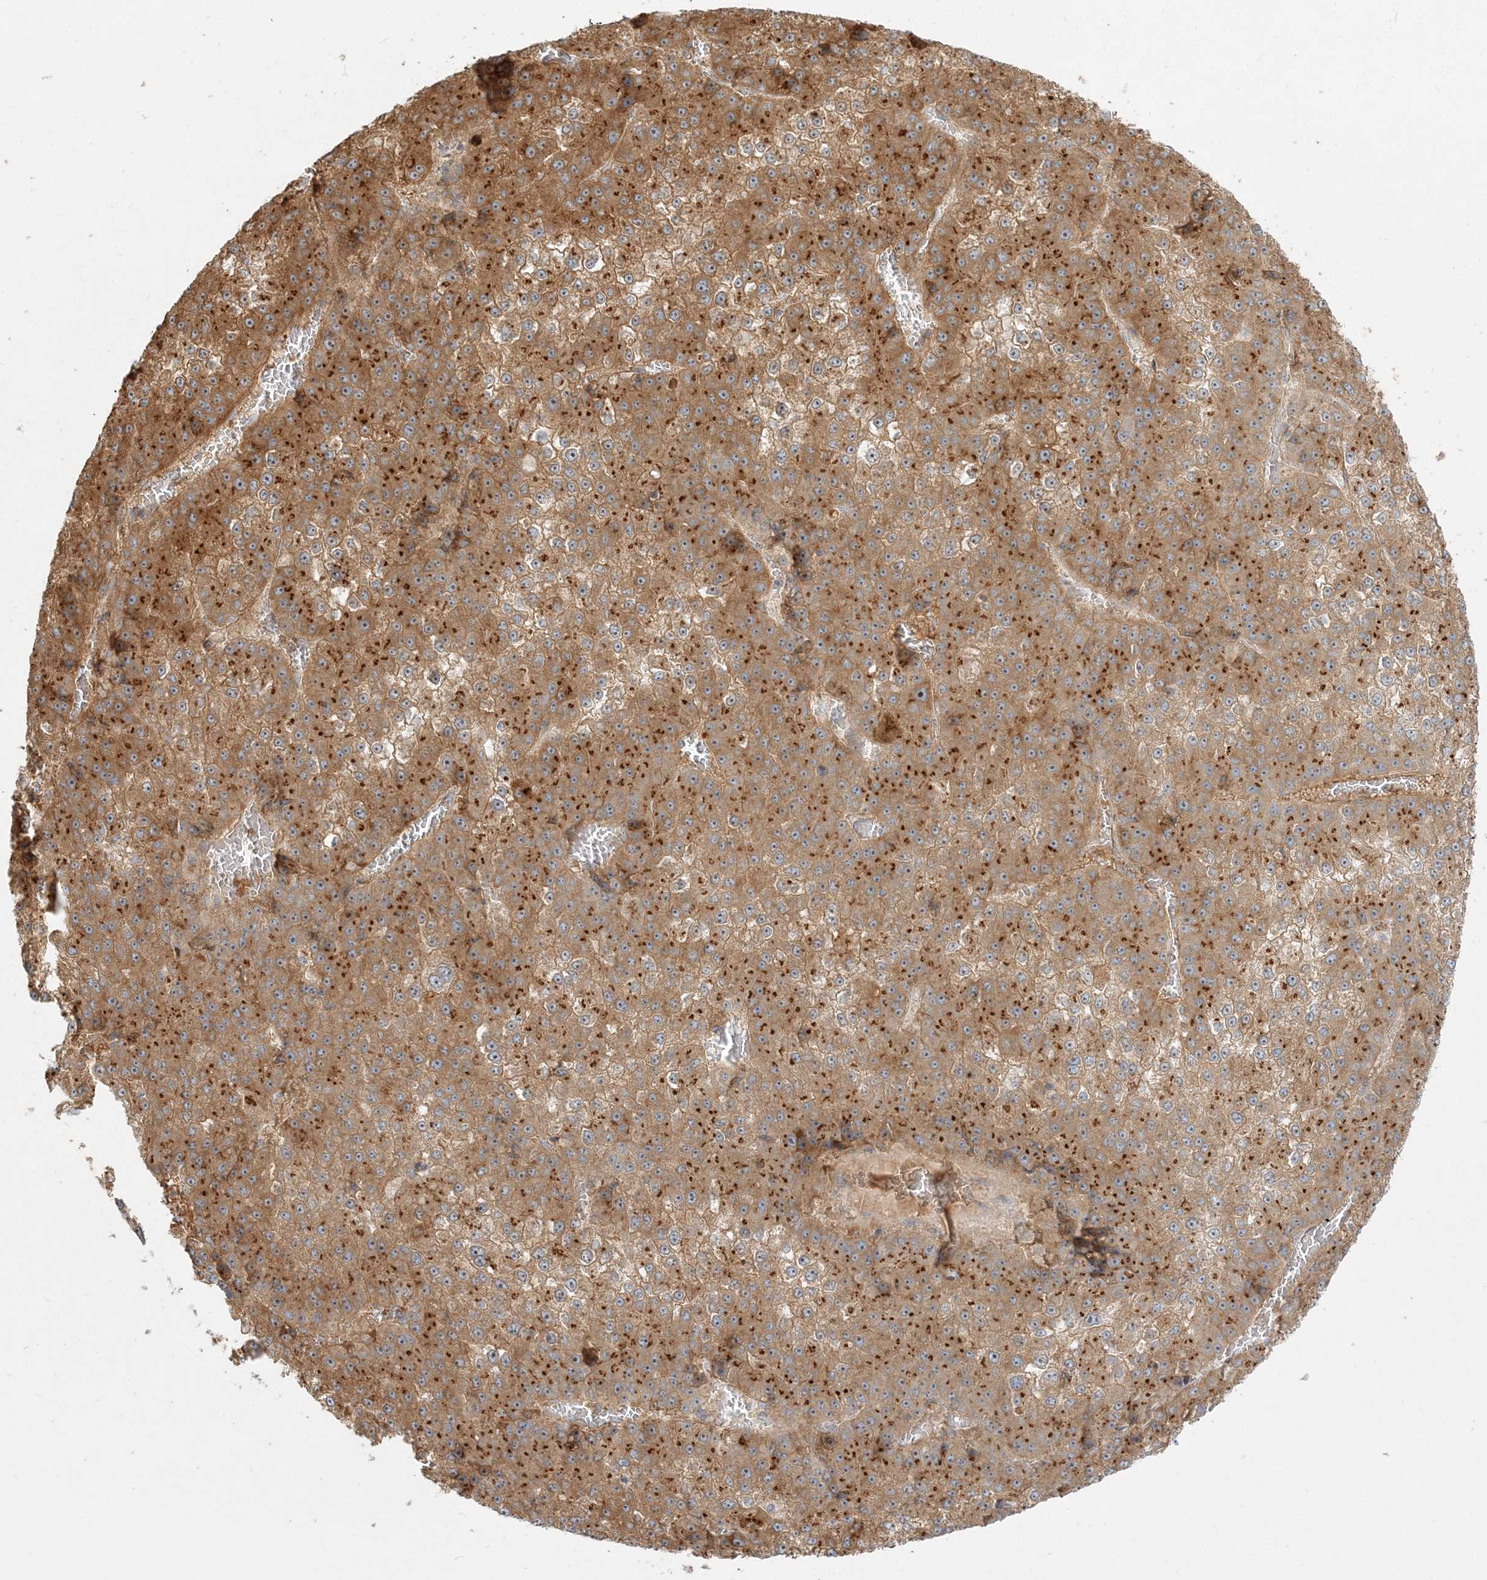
{"staining": {"intensity": "strong", "quantity": ">75%", "location": "cytoplasmic/membranous"}, "tissue": "liver cancer", "cell_type": "Tumor cells", "image_type": "cancer", "snomed": [{"axis": "morphology", "description": "Carcinoma, Hepatocellular, NOS"}, {"axis": "topography", "description": "Liver"}], "caption": "Immunohistochemistry (DAB (3,3'-diaminobenzidine)) staining of liver cancer (hepatocellular carcinoma) exhibits strong cytoplasmic/membranous protein staining in about >75% of tumor cells.", "gene": "AP1AR", "patient": {"sex": "female", "age": 73}}